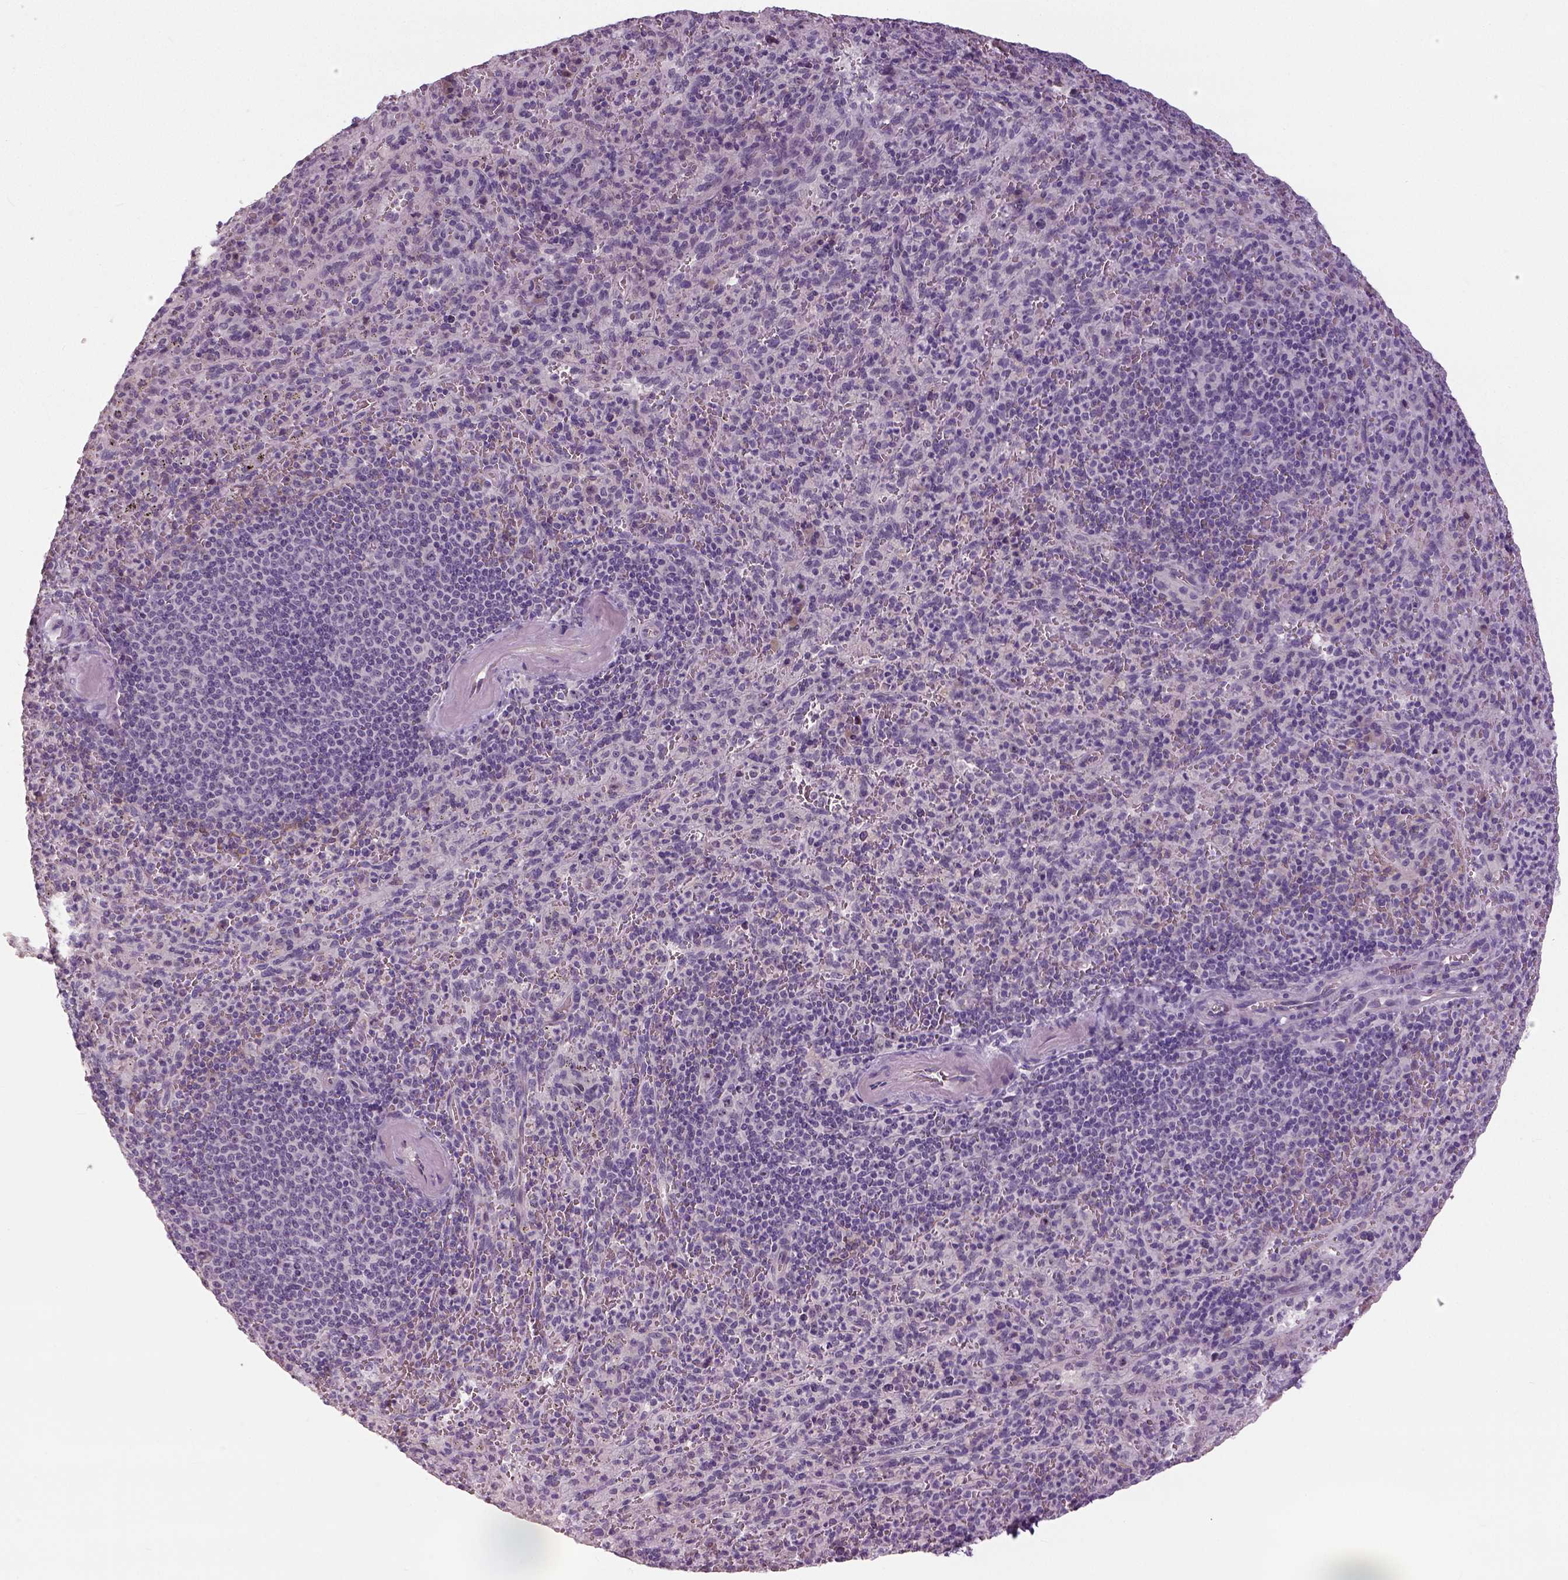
{"staining": {"intensity": "negative", "quantity": "none", "location": "none"}, "tissue": "spleen", "cell_type": "Cells in red pulp", "image_type": "normal", "snomed": [{"axis": "morphology", "description": "Normal tissue, NOS"}, {"axis": "topography", "description": "Spleen"}], "caption": "Immunohistochemistry (IHC) image of benign spleen: spleen stained with DAB reveals no significant protein staining in cells in red pulp. The staining was performed using DAB to visualize the protein expression in brown, while the nuclei were stained in blue with hematoxylin (Magnification: 20x).", "gene": "NECAB1", "patient": {"sex": "male", "age": 57}}